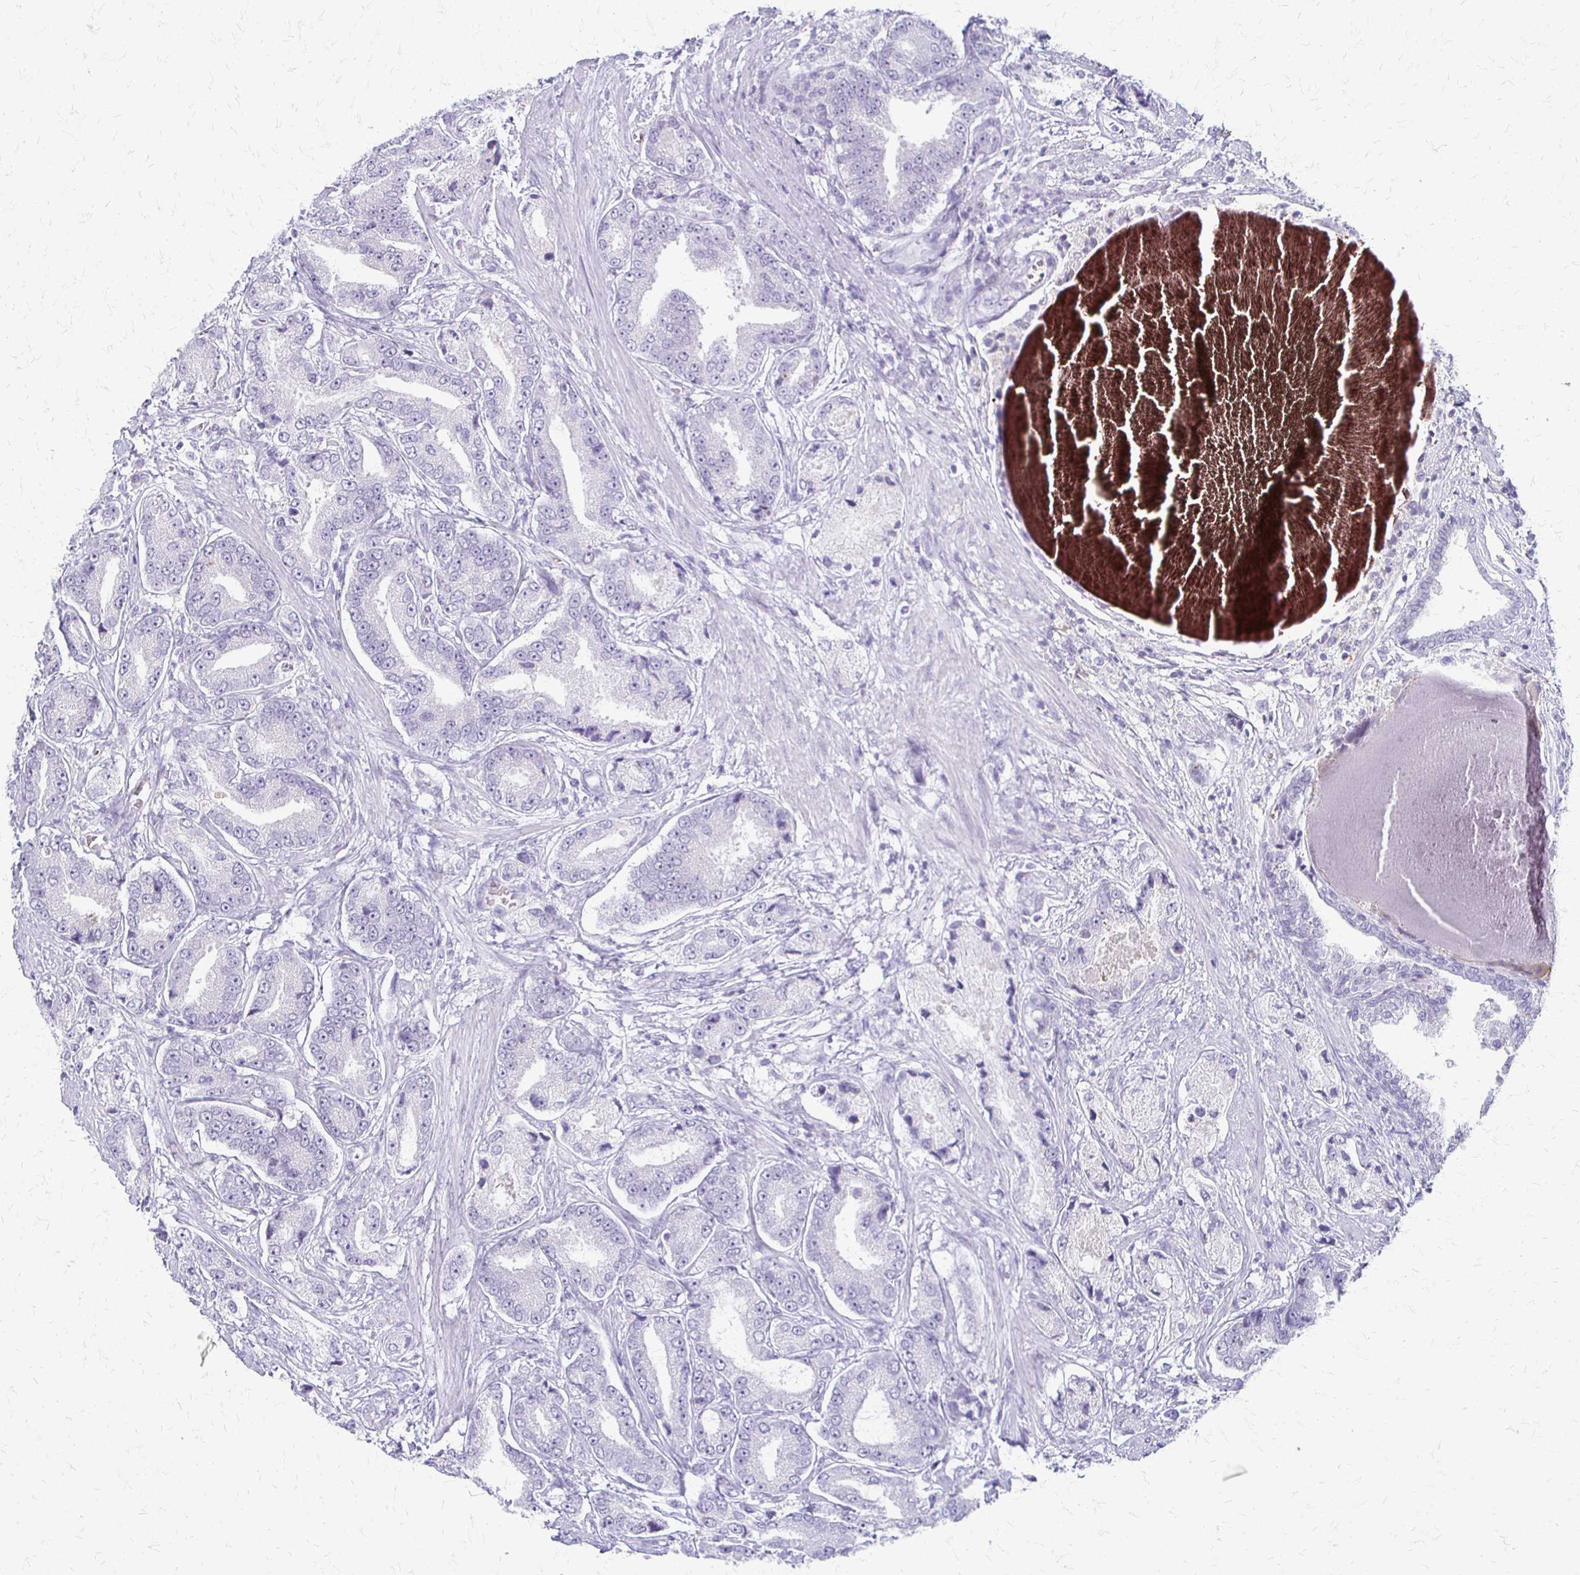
{"staining": {"intensity": "negative", "quantity": "none", "location": "none"}, "tissue": "prostate cancer", "cell_type": "Tumor cells", "image_type": "cancer", "snomed": [{"axis": "morphology", "description": "Adenocarcinoma, High grade"}, {"axis": "topography", "description": "Prostate and seminal vesicle, NOS"}], "caption": "IHC micrograph of neoplastic tissue: human high-grade adenocarcinoma (prostate) stained with DAB (3,3'-diaminobenzidine) exhibits no significant protein positivity in tumor cells.", "gene": "ACP5", "patient": {"sex": "male", "age": 61}}